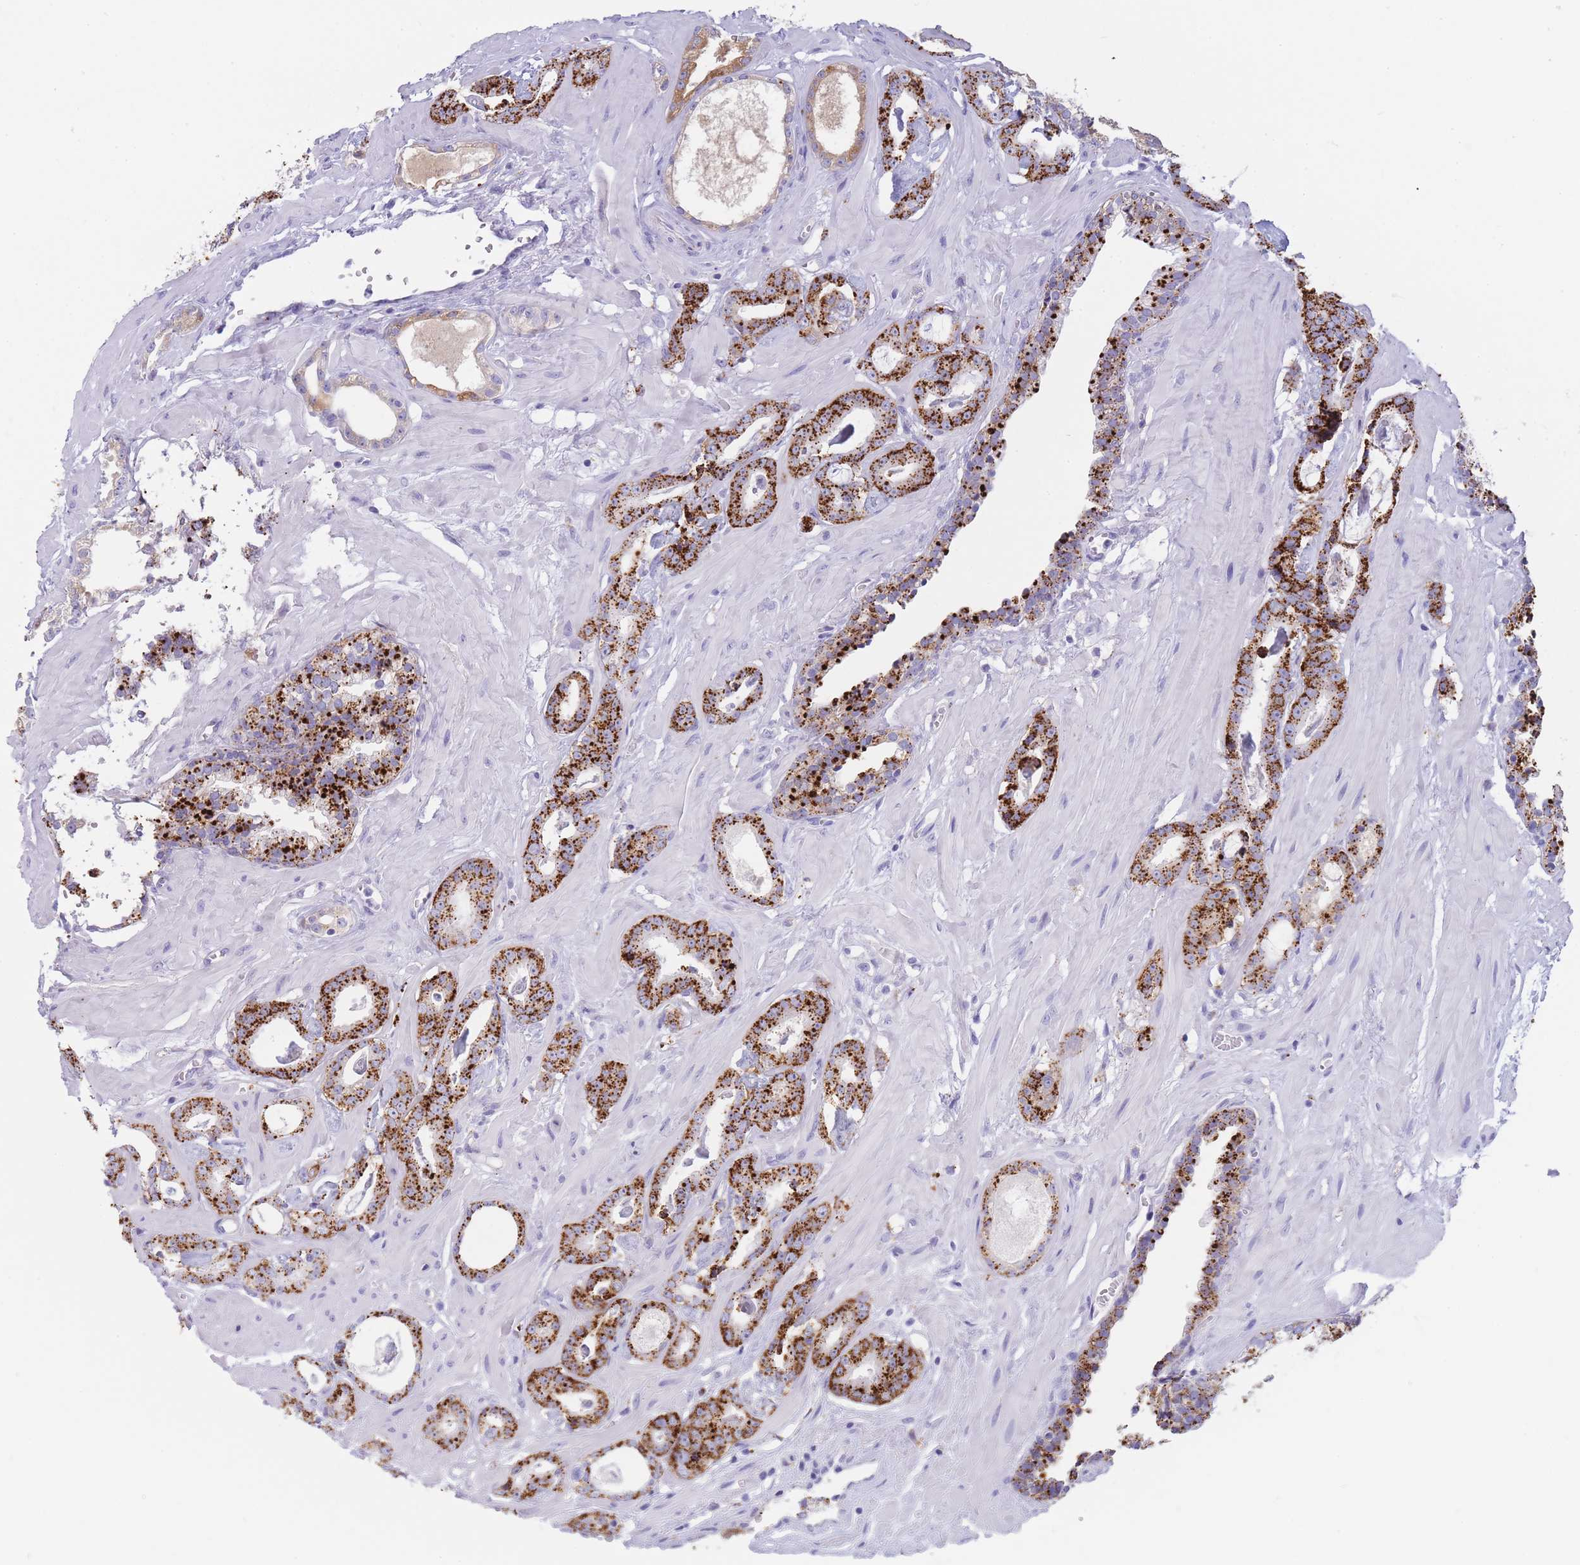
{"staining": {"intensity": "strong", "quantity": ">75%", "location": "cytoplasmic/membranous"}, "tissue": "prostate cancer", "cell_type": "Tumor cells", "image_type": "cancer", "snomed": [{"axis": "morphology", "description": "Adenocarcinoma, Low grade"}, {"axis": "topography", "description": "Prostate"}], "caption": "A micrograph showing strong cytoplasmic/membranous expression in approximately >75% of tumor cells in adenocarcinoma (low-grade) (prostate), as visualized by brown immunohistochemical staining.", "gene": "GAA", "patient": {"sex": "male", "age": 60}}